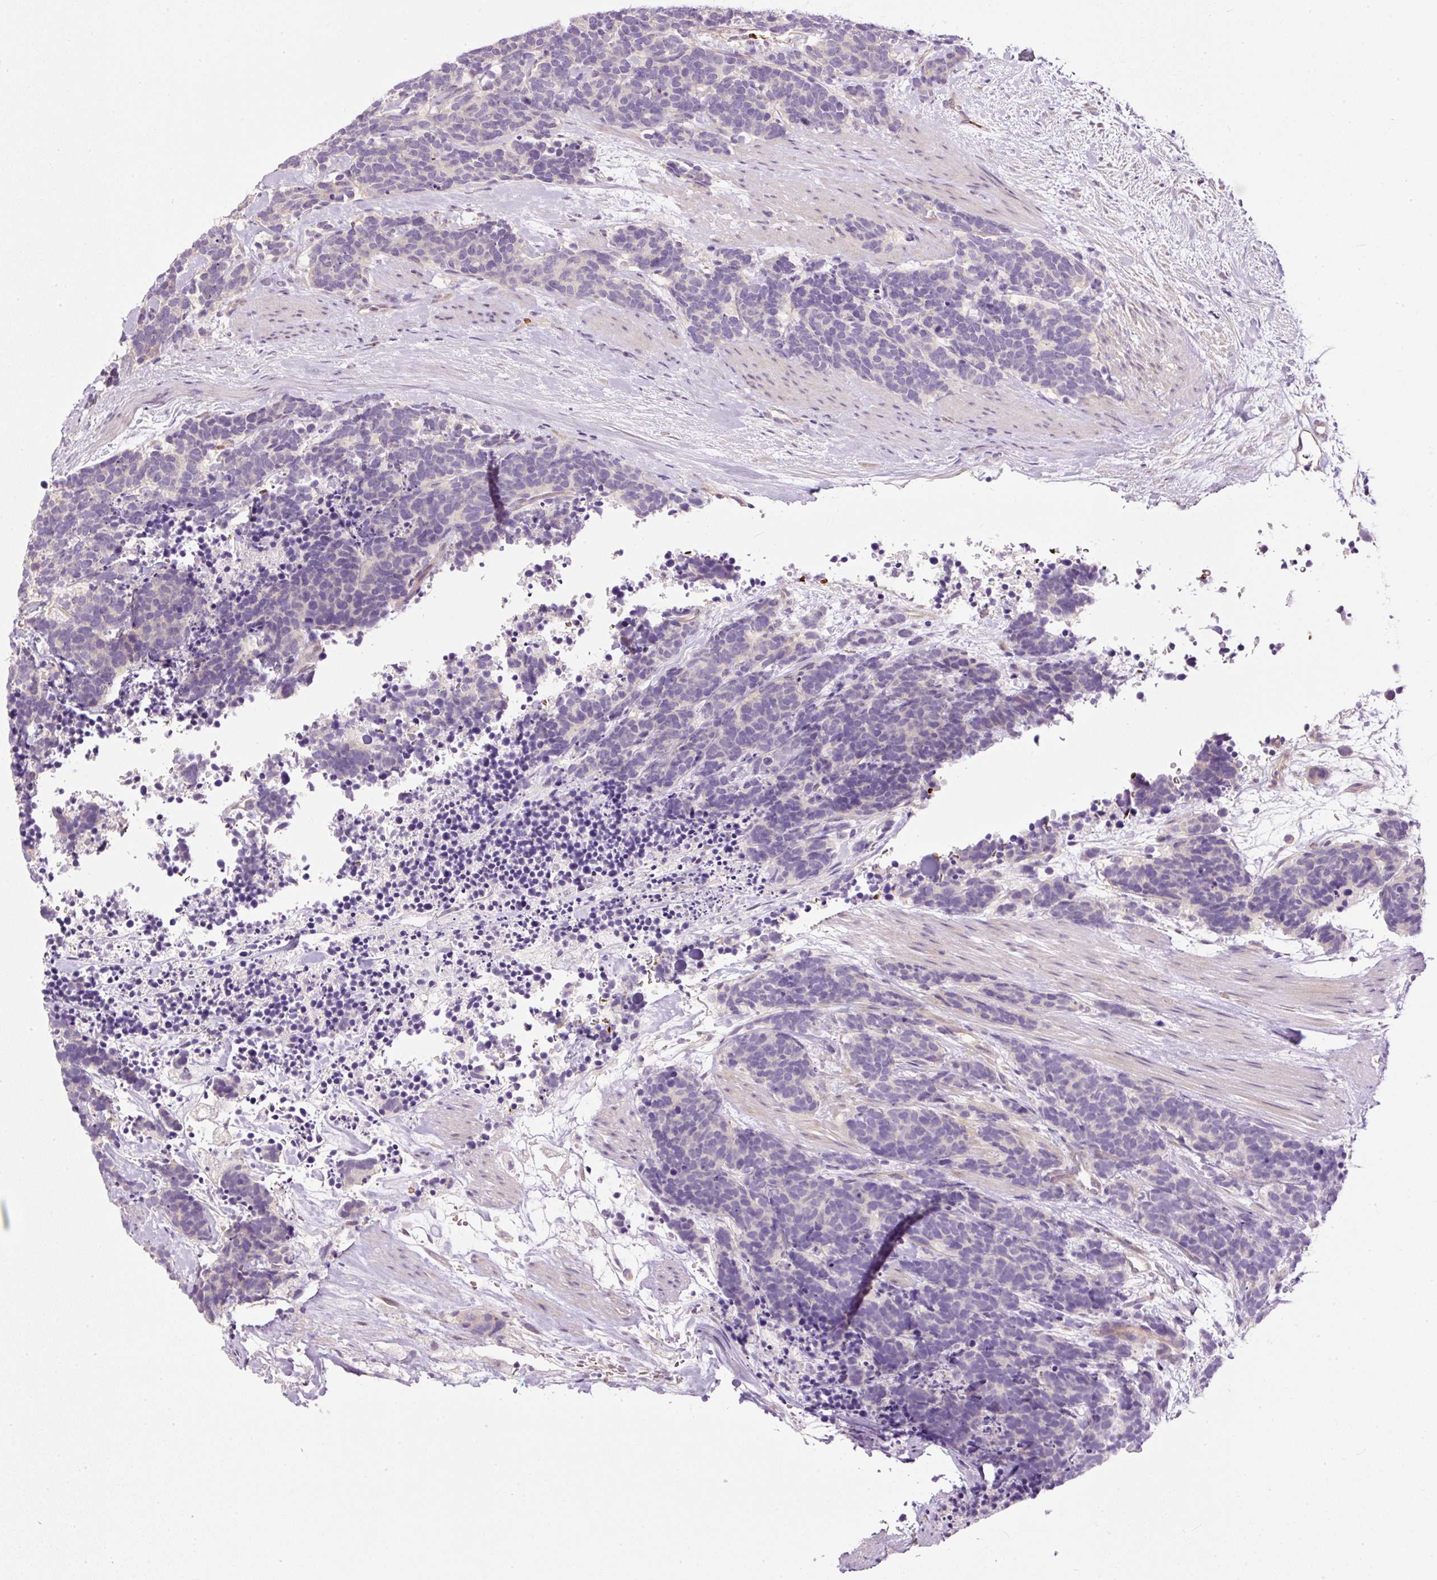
{"staining": {"intensity": "negative", "quantity": "none", "location": "none"}, "tissue": "carcinoid", "cell_type": "Tumor cells", "image_type": "cancer", "snomed": [{"axis": "morphology", "description": "Carcinoma, NOS"}, {"axis": "morphology", "description": "Carcinoid, malignant, NOS"}, {"axis": "topography", "description": "Prostate"}], "caption": "Histopathology image shows no protein staining in tumor cells of carcinoid (malignant) tissue. (Stains: DAB immunohistochemistry (IHC) with hematoxylin counter stain, Microscopy: brightfield microscopy at high magnification).", "gene": "USHBP1", "patient": {"sex": "male", "age": 57}}